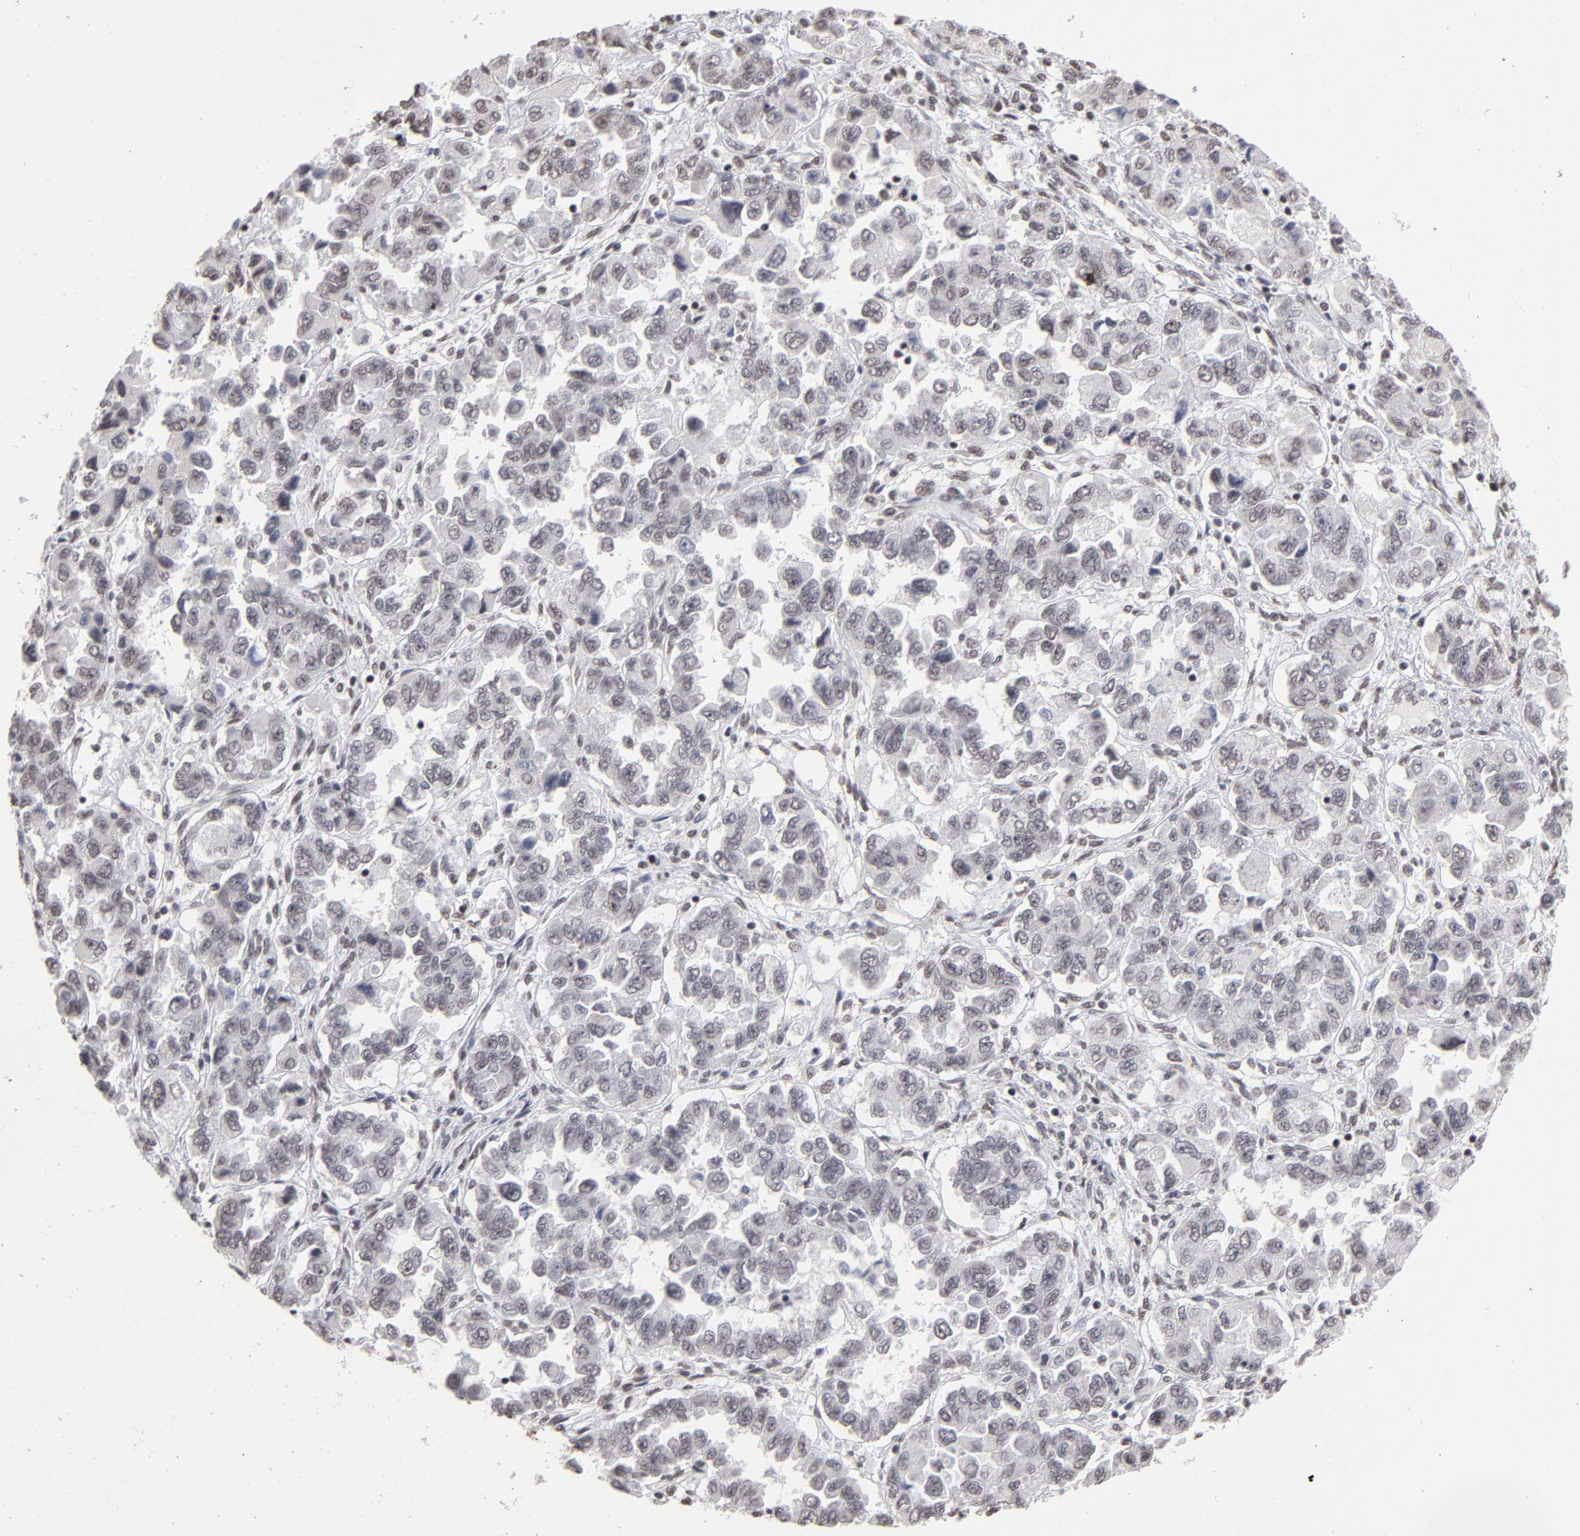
{"staining": {"intensity": "negative", "quantity": "none", "location": "none"}, "tissue": "ovarian cancer", "cell_type": "Tumor cells", "image_type": "cancer", "snomed": [{"axis": "morphology", "description": "Cystadenocarcinoma, serous, NOS"}, {"axis": "topography", "description": "Ovary"}], "caption": "A high-resolution photomicrograph shows immunohistochemistry staining of ovarian cancer, which demonstrates no significant positivity in tumor cells.", "gene": "ZNF3", "patient": {"sex": "female", "age": 84}}